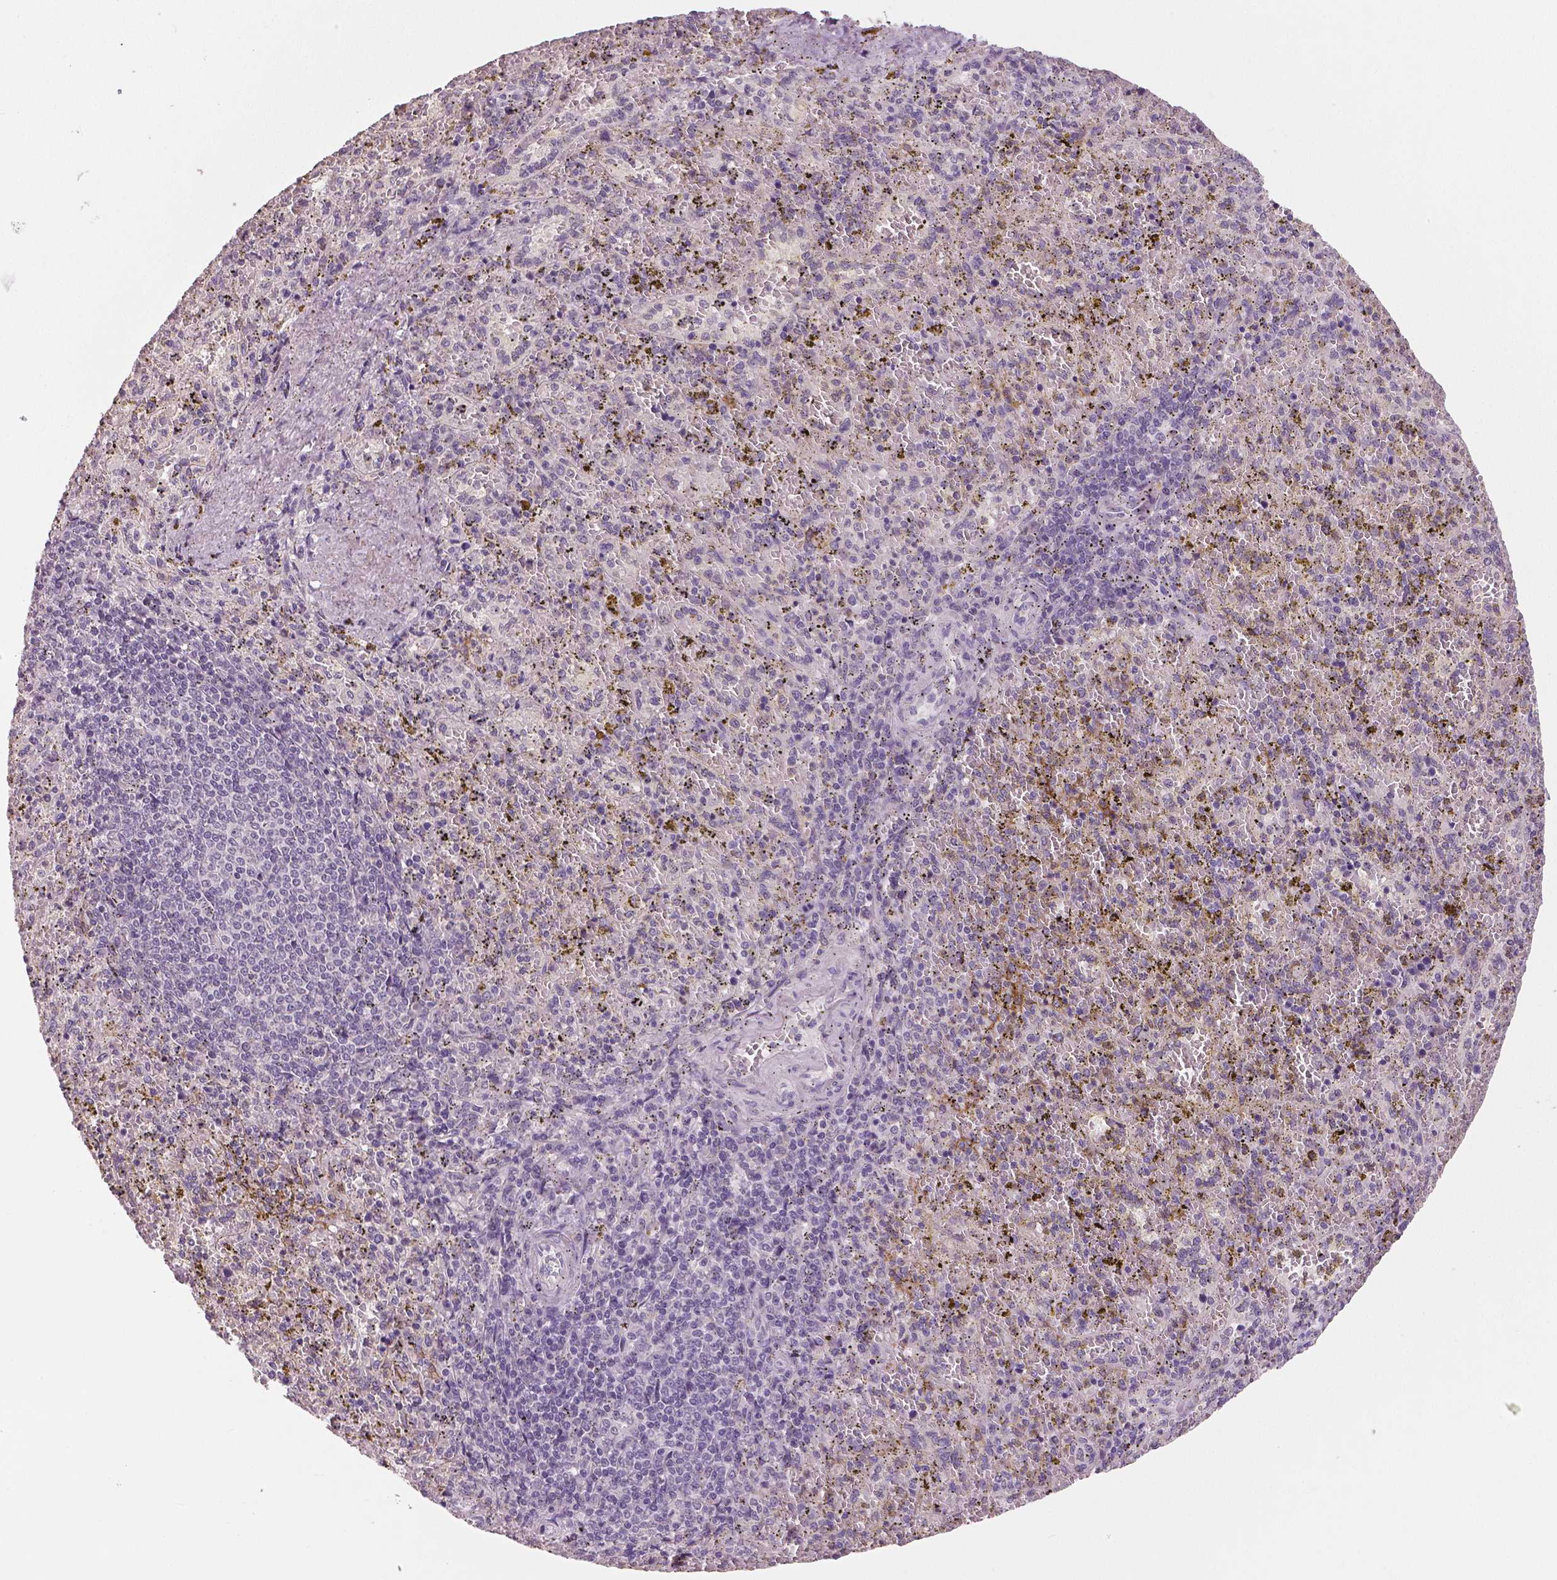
{"staining": {"intensity": "negative", "quantity": "none", "location": "none"}, "tissue": "spleen", "cell_type": "Cells in red pulp", "image_type": "normal", "snomed": [{"axis": "morphology", "description": "Normal tissue, NOS"}, {"axis": "topography", "description": "Spleen"}], "caption": "Immunohistochemistry (IHC) histopathology image of normal spleen: spleen stained with DAB (3,3'-diaminobenzidine) demonstrates no significant protein positivity in cells in red pulp.", "gene": "NECAB1", "patient": {"sex": "female", "age": 50}}